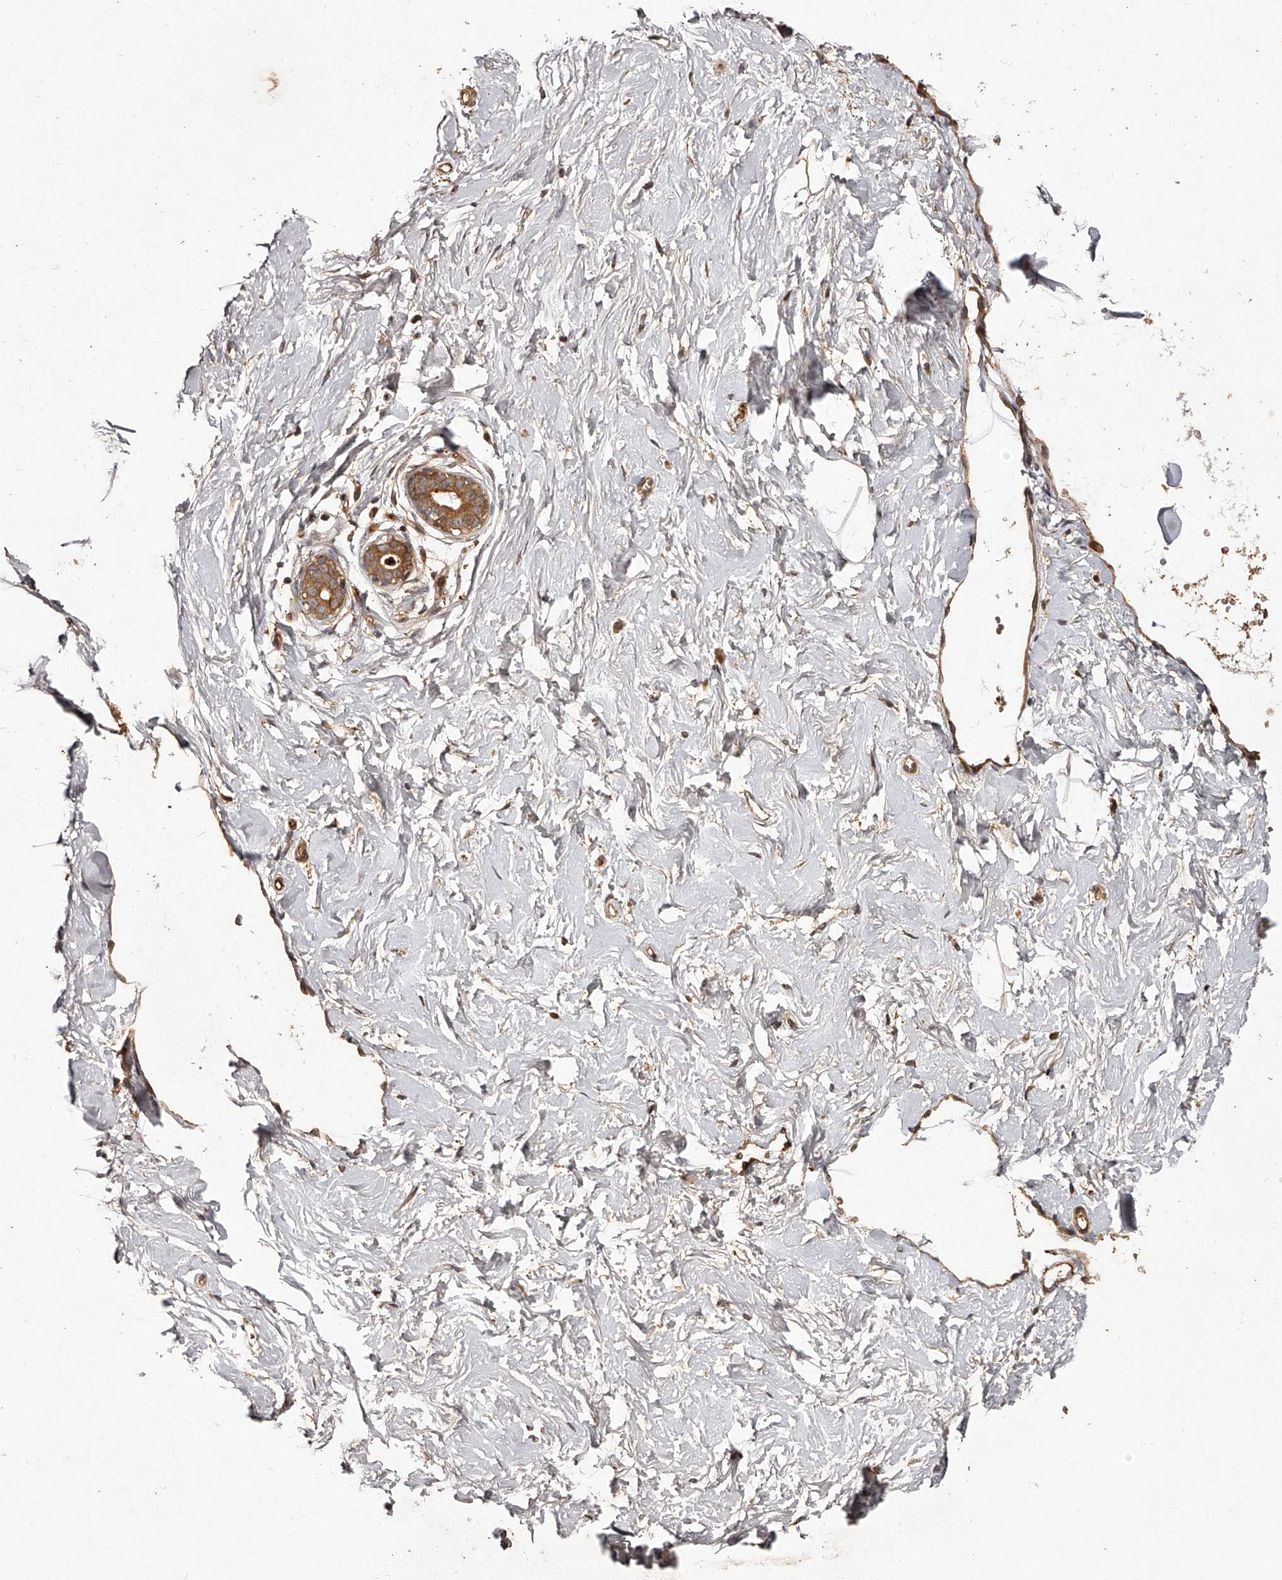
{"staining": {"intensity": "moderate", "quantity": "<25%", "location": "cytoplasmic/membranous"}, "tissue": "breast", "cell_type": "Adipocytes", "image_type": "normal", "snomed": [{"axis": "morphology", "description": "Normal tissue, NOS"}, {"axis": "morphology", "description": "Adenoma, NOS"}, {"axis": "topography", "description": "Breast"}], "caption": "Moderate cytoplasmic/membranous staining is identified in about <25% of adipocytes in normal breast. (IHC, brightfield microscopy, high magnification).", "gene": "CRYZL1", "patient": {"sex": "female", "age": 23}}